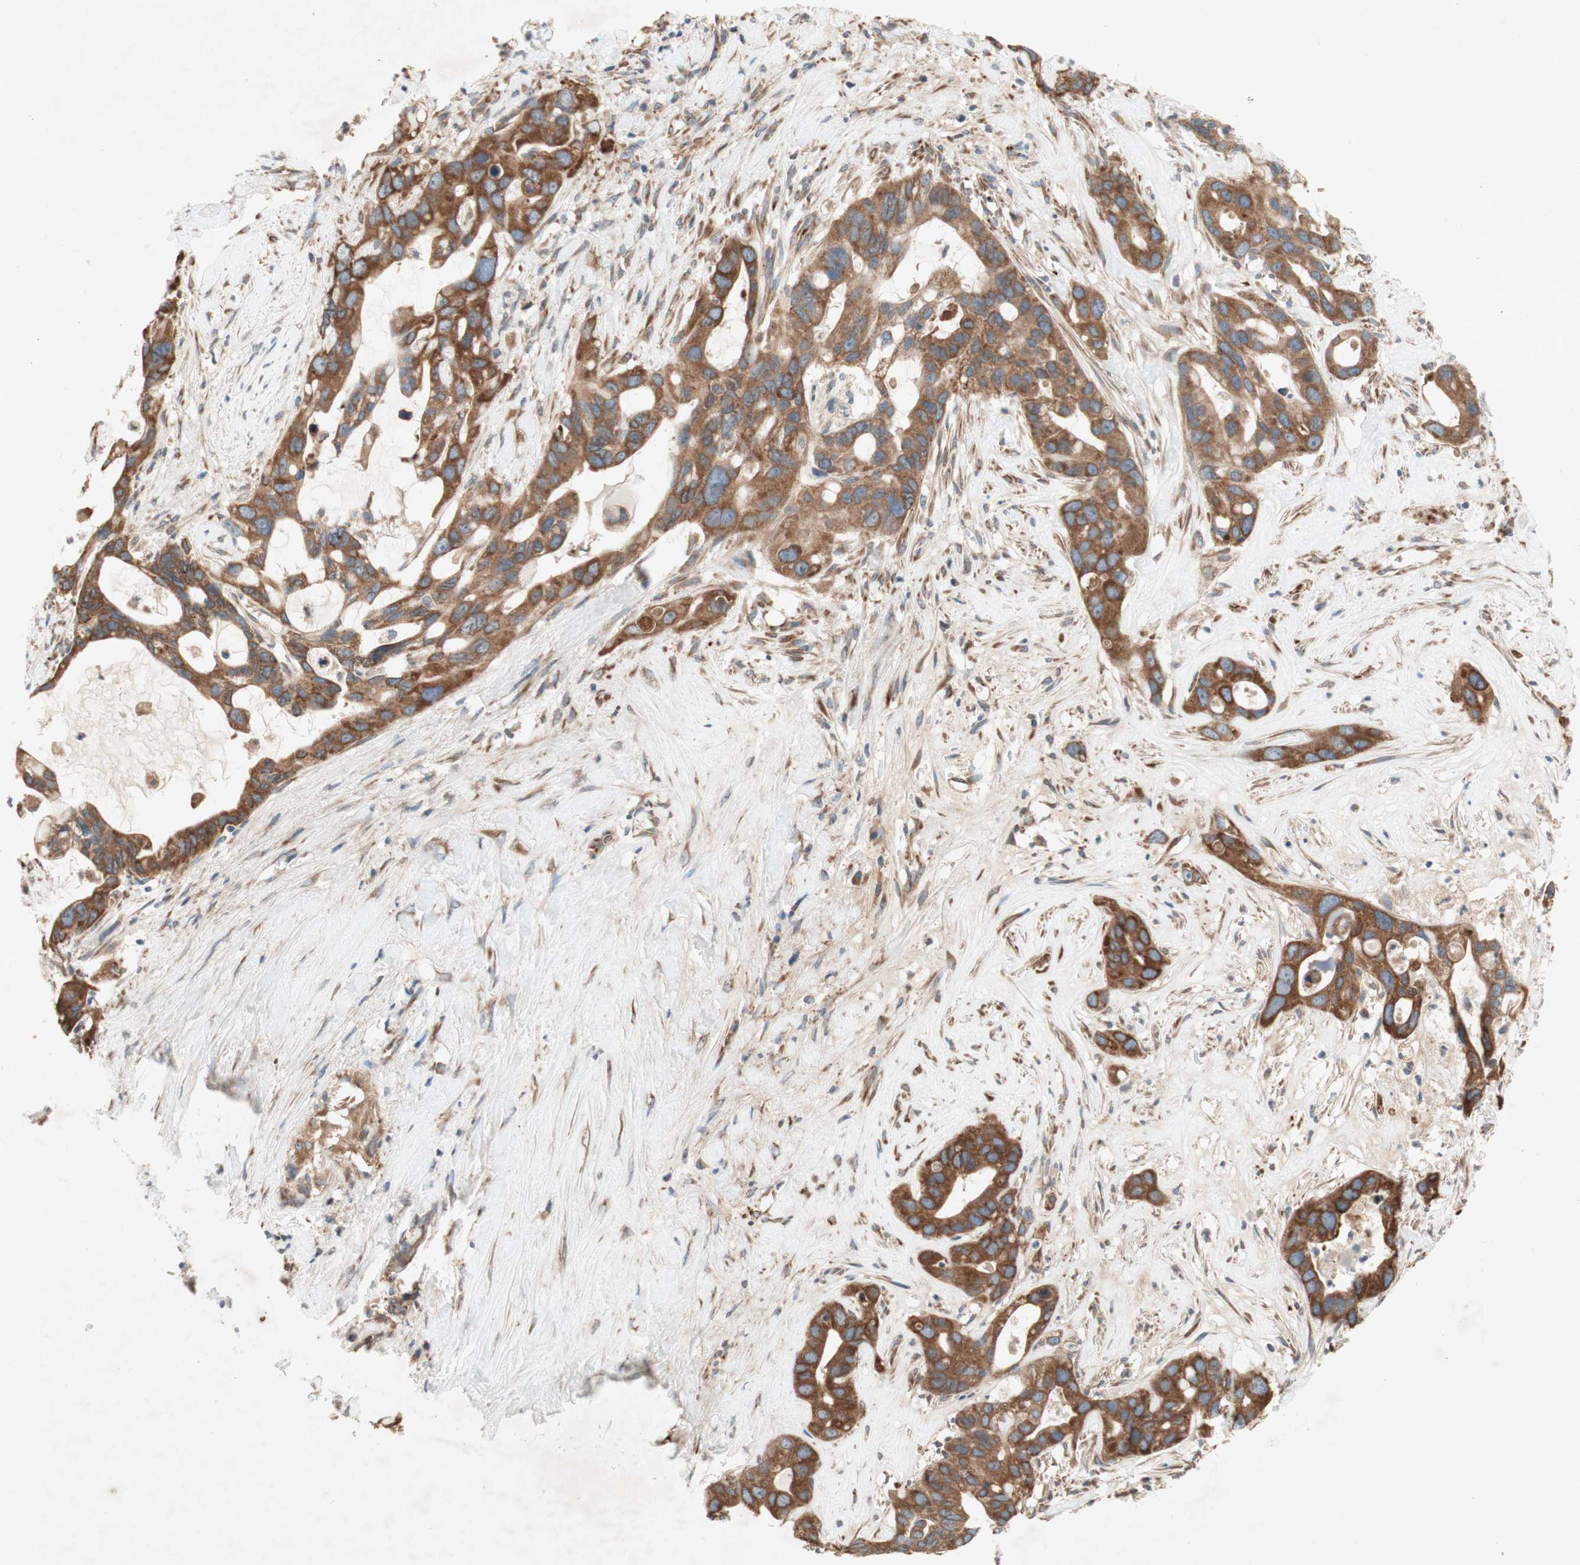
{"staining": {"intensity": "strong", "quantity": ">75%", "location": "cytoplasmic/membranous"}, "tissue": "liver cancer", "cell_type": "Tumor cells", "image_type": "cancer", "snomed": [{"axis": "morphology", "description": "Cholangiocarcinoma"}, {"axis": "topography", "description": "Liver"}], "caption": "DAB immunohistochemical staining of human liver cancer (cholangiocarcinoma) shows strong cytoplasmic/membranous protein expression in about >75% of tumor cells. (IHC, brightfield microscopy, high magnification).", "gene": "SOCS2", "patient": {"sex": "female", "age": 65}}